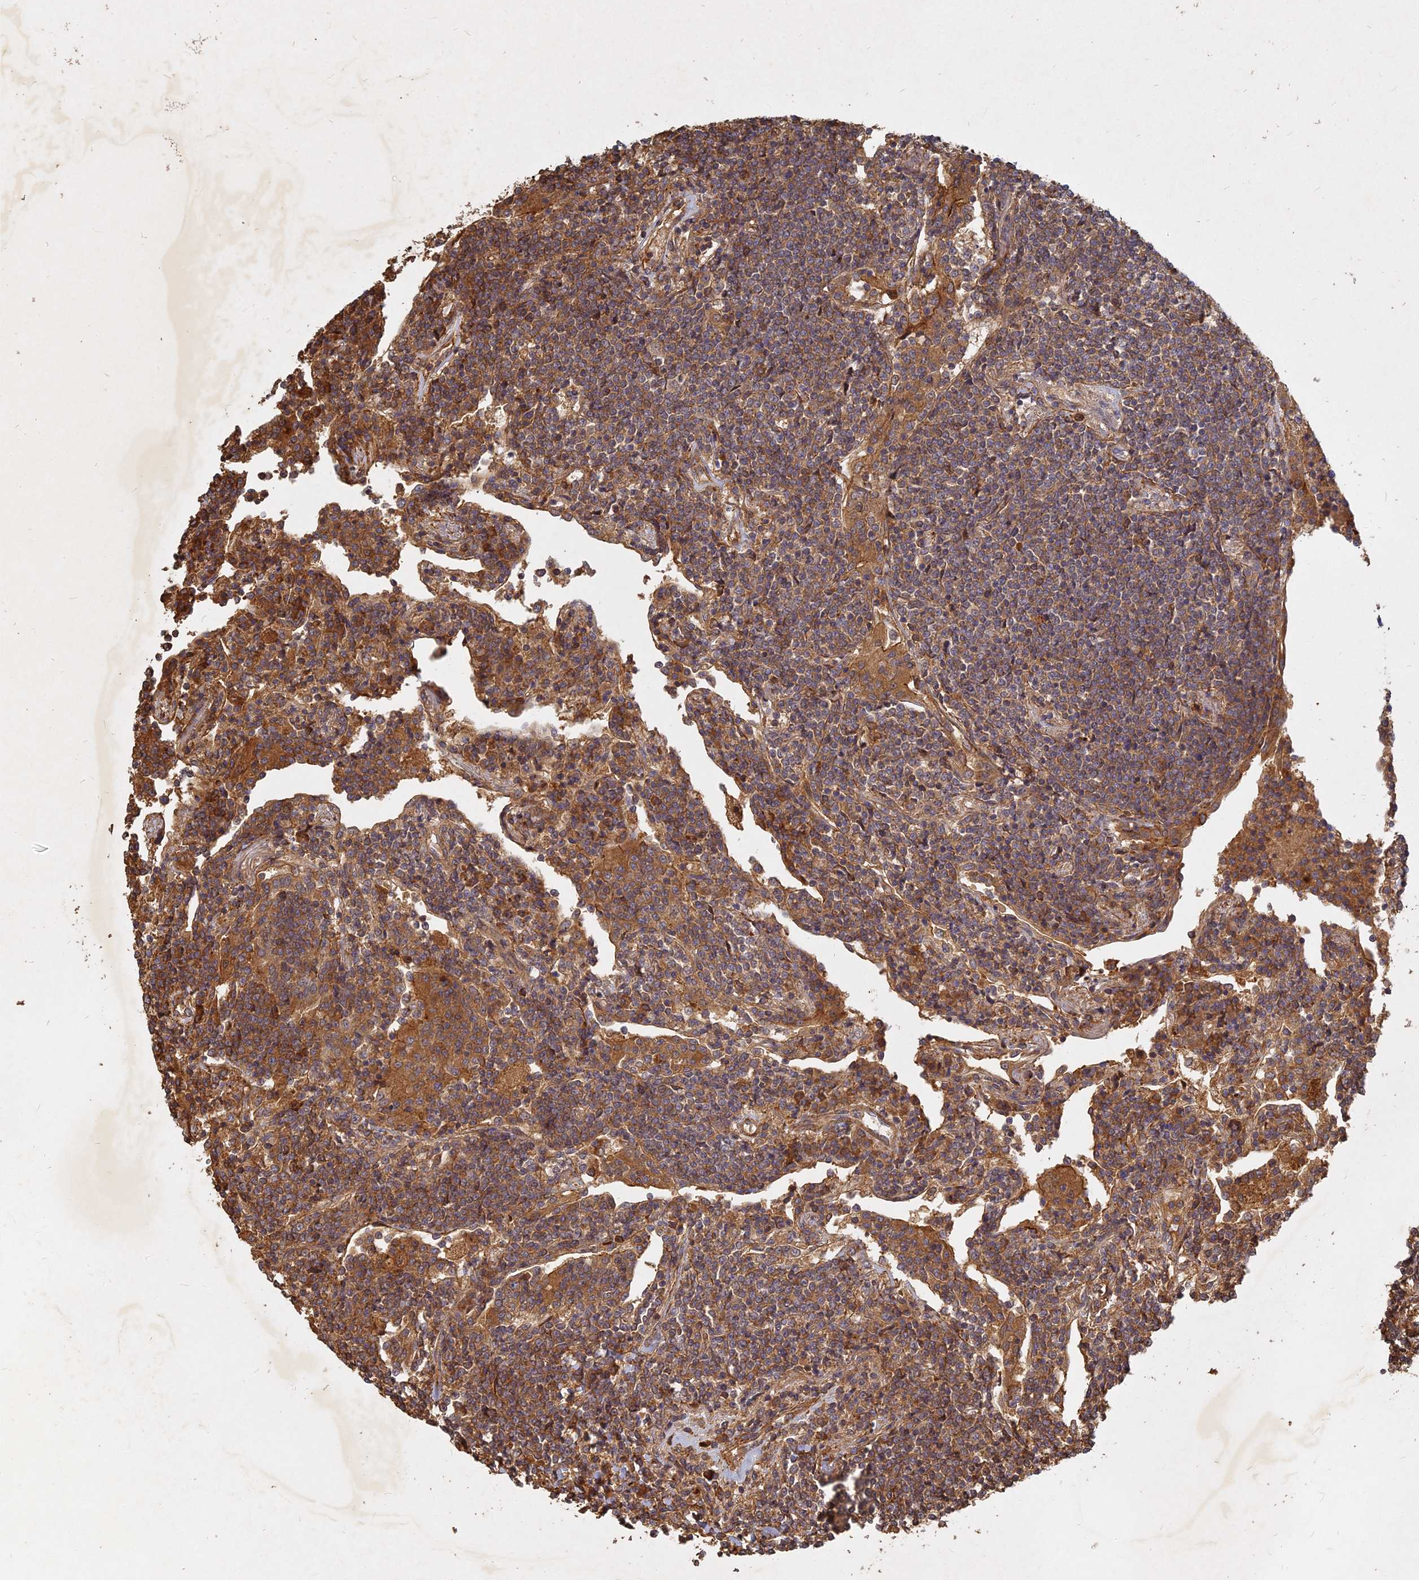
{"staining": {"intensity": "moderate", "quantity": ">75%", "location": "cytoplasmic/membranous"}, "tissue": "lymphoma", "cell_type": "Tumor cells", "image_type": "cancer", "snomed": [{"axis": "morphology", "description": "Malignant lymphoma, non-Hodgkin's type, Low grade"}, {"axis": "topography", "description": "Lung"}], "caption": "Immunohistochemical staining of human low-grade malignant lymphoma, non-Hodgkin's type demonstrates moderate cytoplasmic/membranous protein staining in approximately >75% of tumor cells. The protein of interest is stained brown, and the nuclei are stained in blue (DAB IHC with brightfield microscopy, high magnification).", "gene": "UBE2W", "patient": {"sex": "female", "age": 71}}